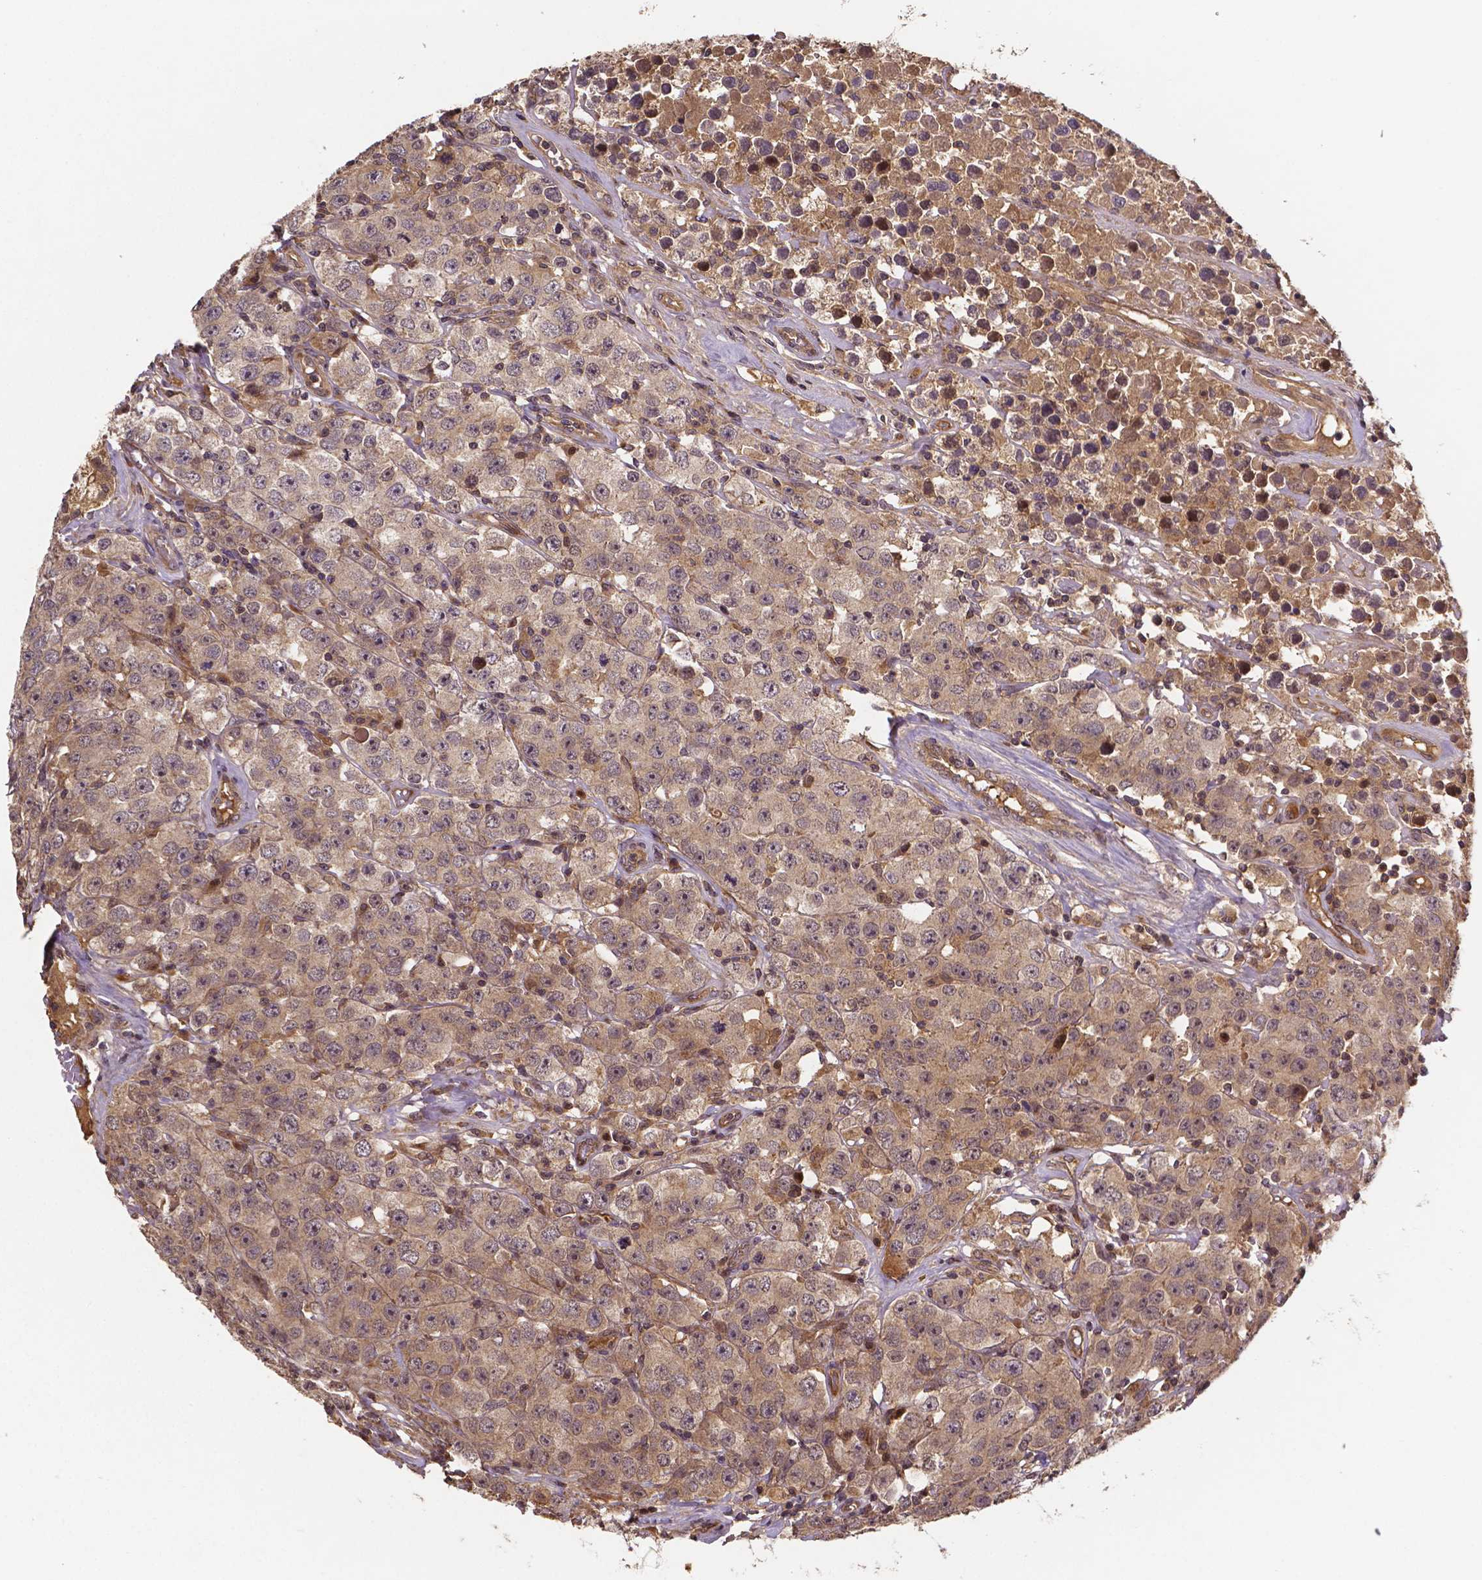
{"staining": {"intensity": "weak", "quantity": ">75%", "location": "cytoplasmic/membranous"}, "tissue": "testis cancer", "cell_type": "Tumor cells", "image_type": "cancer", "snomed": [{"axis": "morphology", "description": "Seminoma, NOS"}, {"axis": "topography", "description": "Testis"}], "caption": "This photomicrograph displays immunohistochemistry (IHC) staining of human seminoma (testis), with low weak cytoplasmic/membranous staining in approximately >75% of tumor cells.", "gene": "RNF123", "patient": {"sex": "male", "age": 52}}